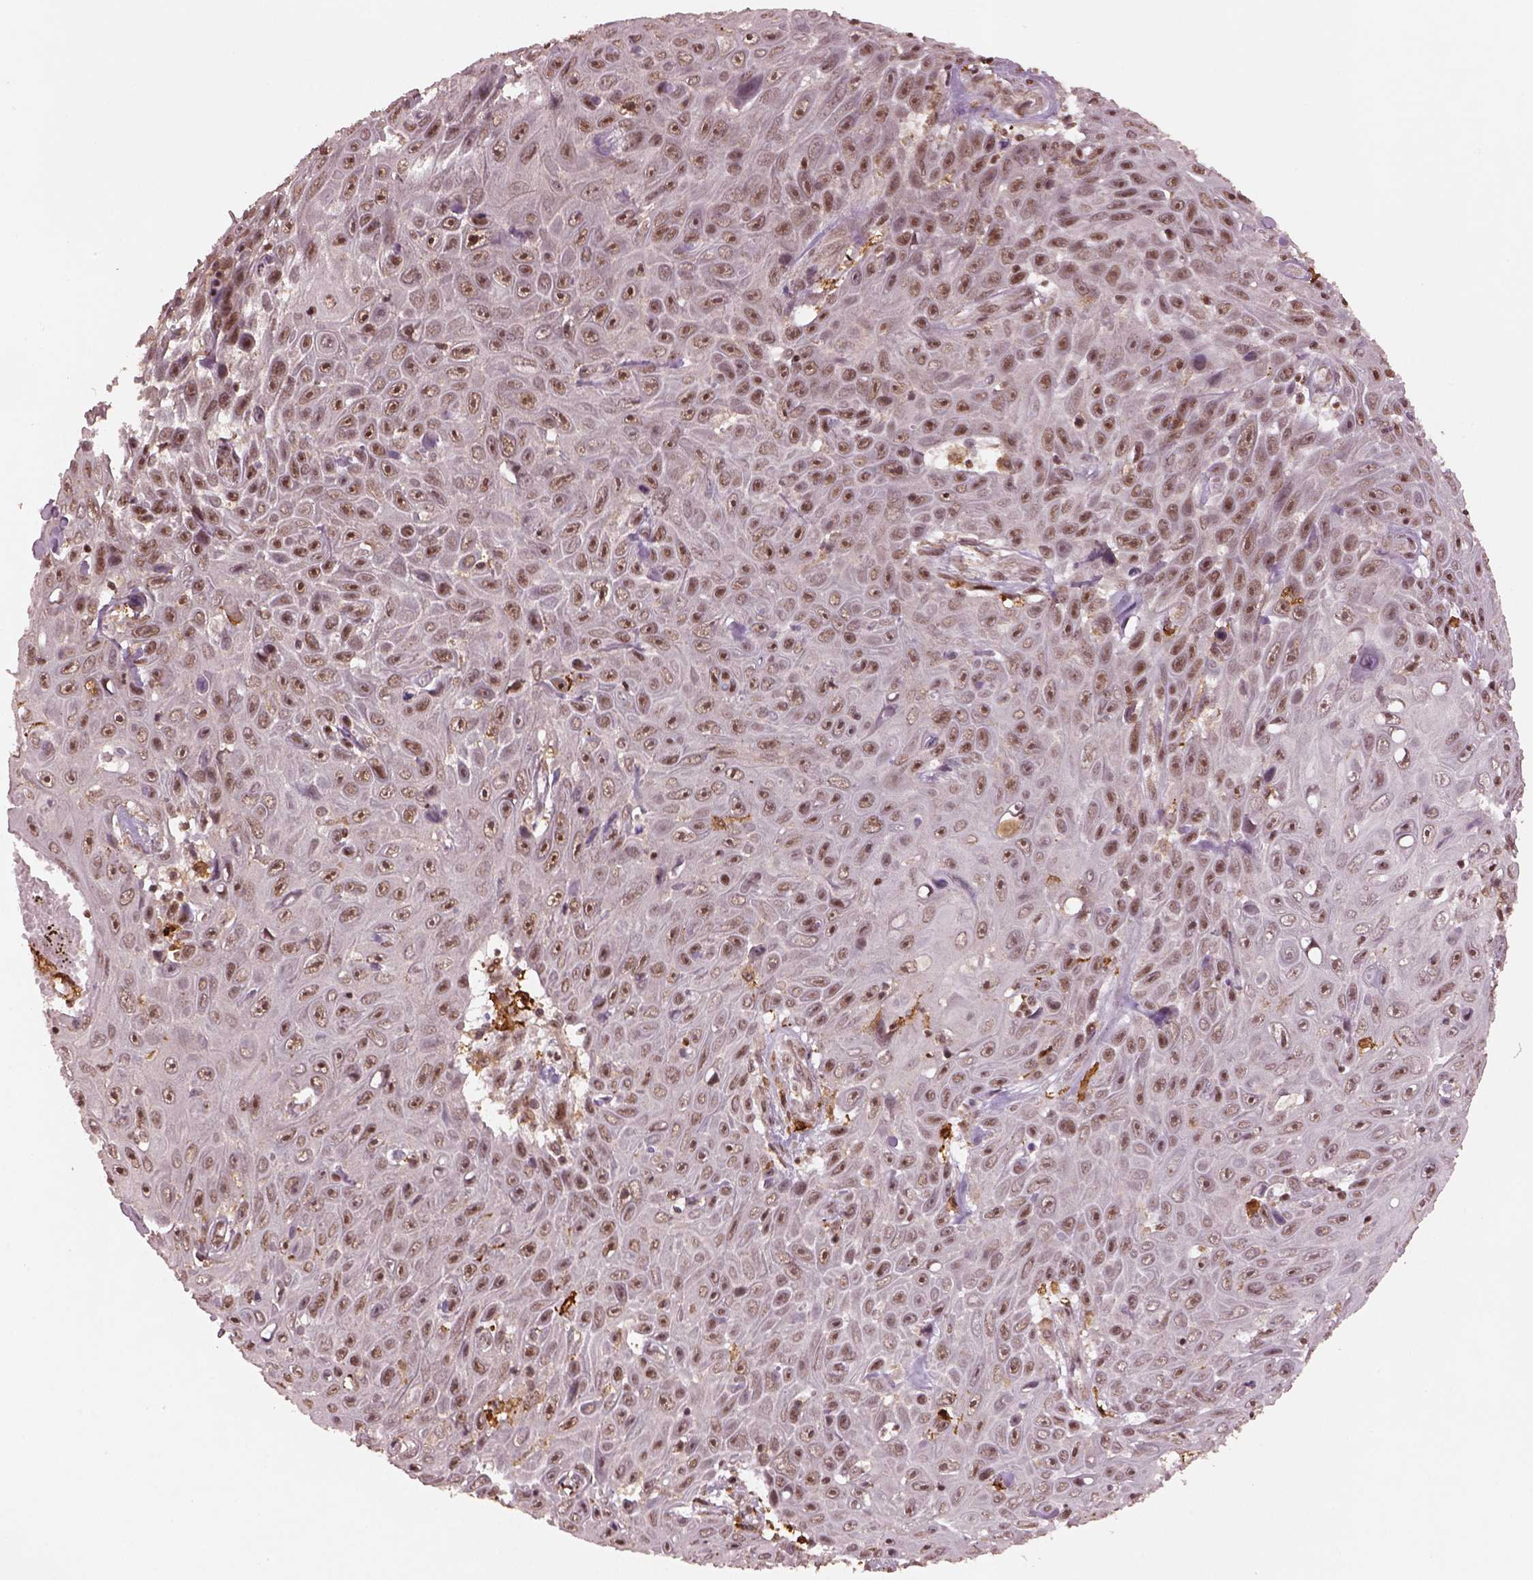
{"staining": {"intensity": "moderate", "quantity": ">75%", "location": "nuclear"}, "tissue": "skin cancer", "cell_type": "Tumor cells", "image_type": "cancer", "snomed": [{"axis": "morphology", "description": "Squamous cell carcinoma, NOS"}, {"axis": "topography", "description": "Skin"}], "caption": "This image displays skin cancer (squamous cell carcinoma) stained with immunohistochemistry to label a protein in brown. The nuclear of tumor cells show moderate positivity for the protein. Nuclei are counter-stained blue.", "gene": "BRD9", "patient": {"sex": "male", "age": 82}}